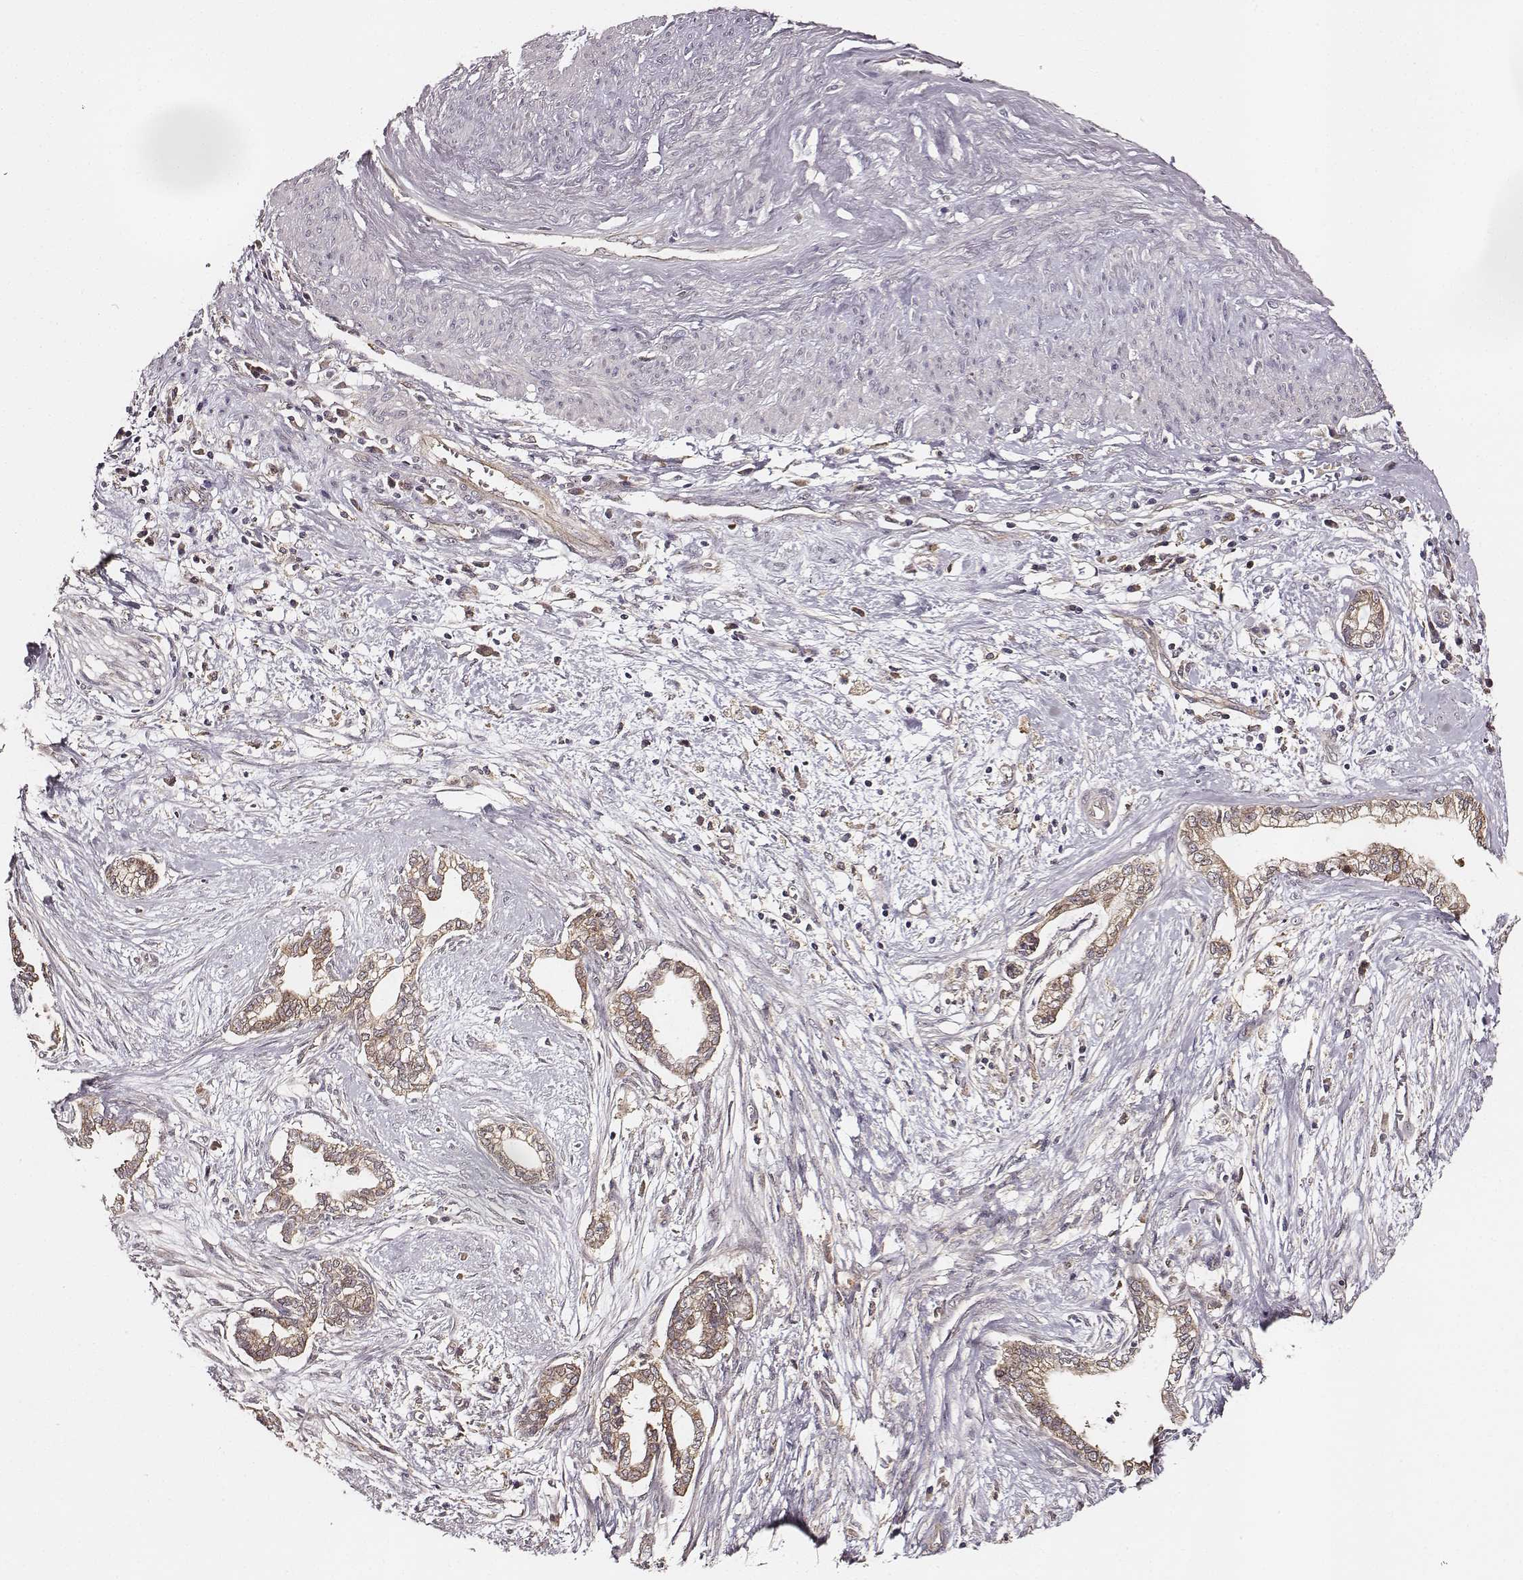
{"staining": {"intensity": "moderate", "quantity": ">75%", "location": "cytoplasmic/membranous"}, "tissue": "cervical cancer", "cell_type": "Tumor cells", "image_type": "cancer", "snomed": [{"axis": "morphology", "description": "Adenocarcinoma, NOS"}, {"axis": "topography", "description": "Cervix"}], "caption": "Cervical cancer (adenocarcinoma) was stained to show a protein in brown. There is medium levels of moderate cytoplasmic/membranous staining in about >75% of tumor cells. The protein is shown in brown color, while the nuclei are stained blue.", "gene": "VPS26A", "patient": {"sex": "female", "age": 62}}